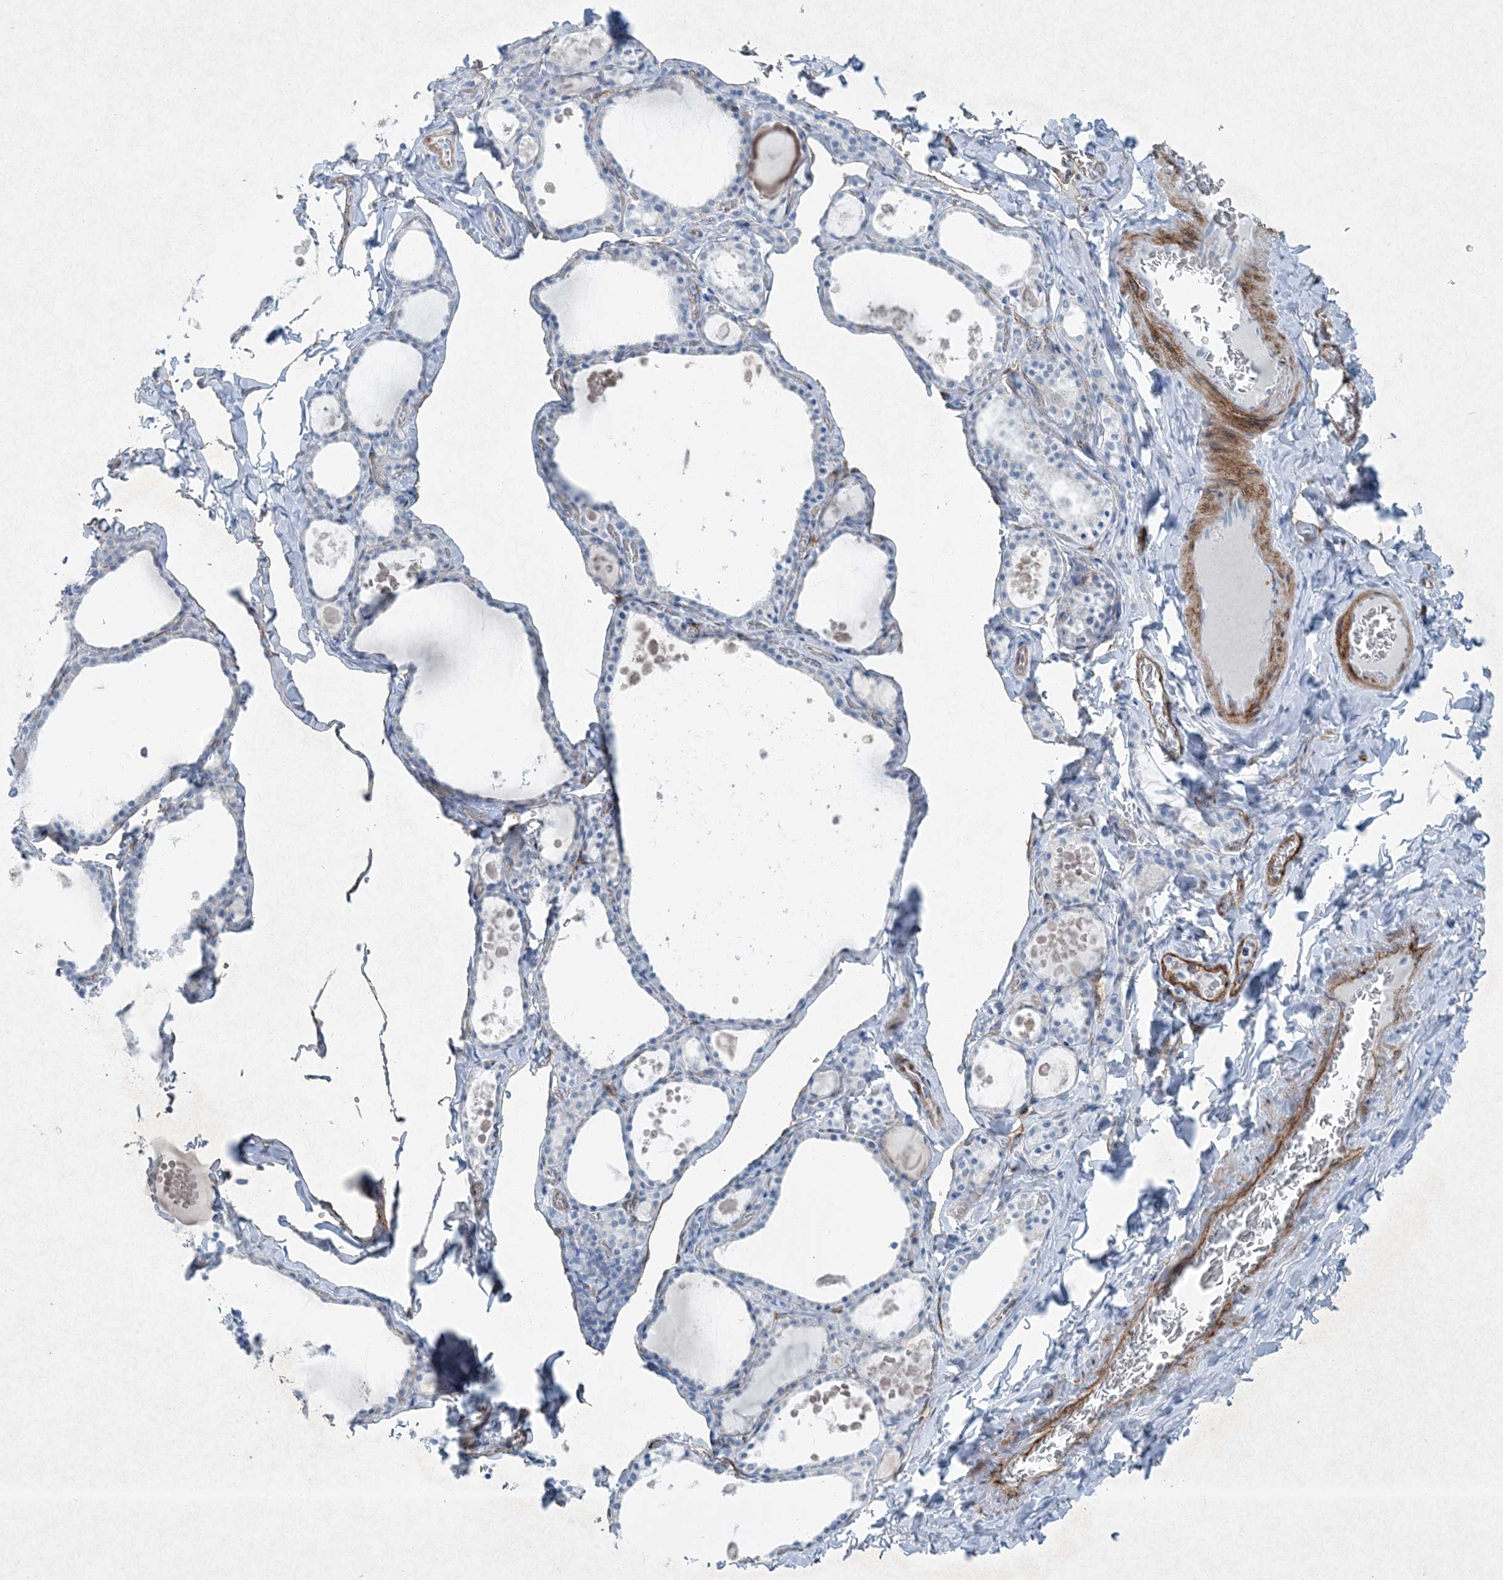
{"staining": {"intensity": "negative", "quantity": "none", "location": "none"}, "tissue": "thyroid gland", "cell_type": "Glandular cells", "image_type": "normal", "snomed": [{"axis": "morphology", "description": "Normal tissue, NOS"}, {"axis": "topography", "description": "Thyroid gland"}], "caption": "This is a histopathology image of immunohistochemistry (IHC) staining of unremarkable thyroid gland, which shows no staining in glandular cells. (Stains: DAB IHC with hematoxylin counter stain, Microscopy: brightfield microscopy at high magnification).", "gene": "PGM5", "patient": {"sex": "male", "age": 56}}